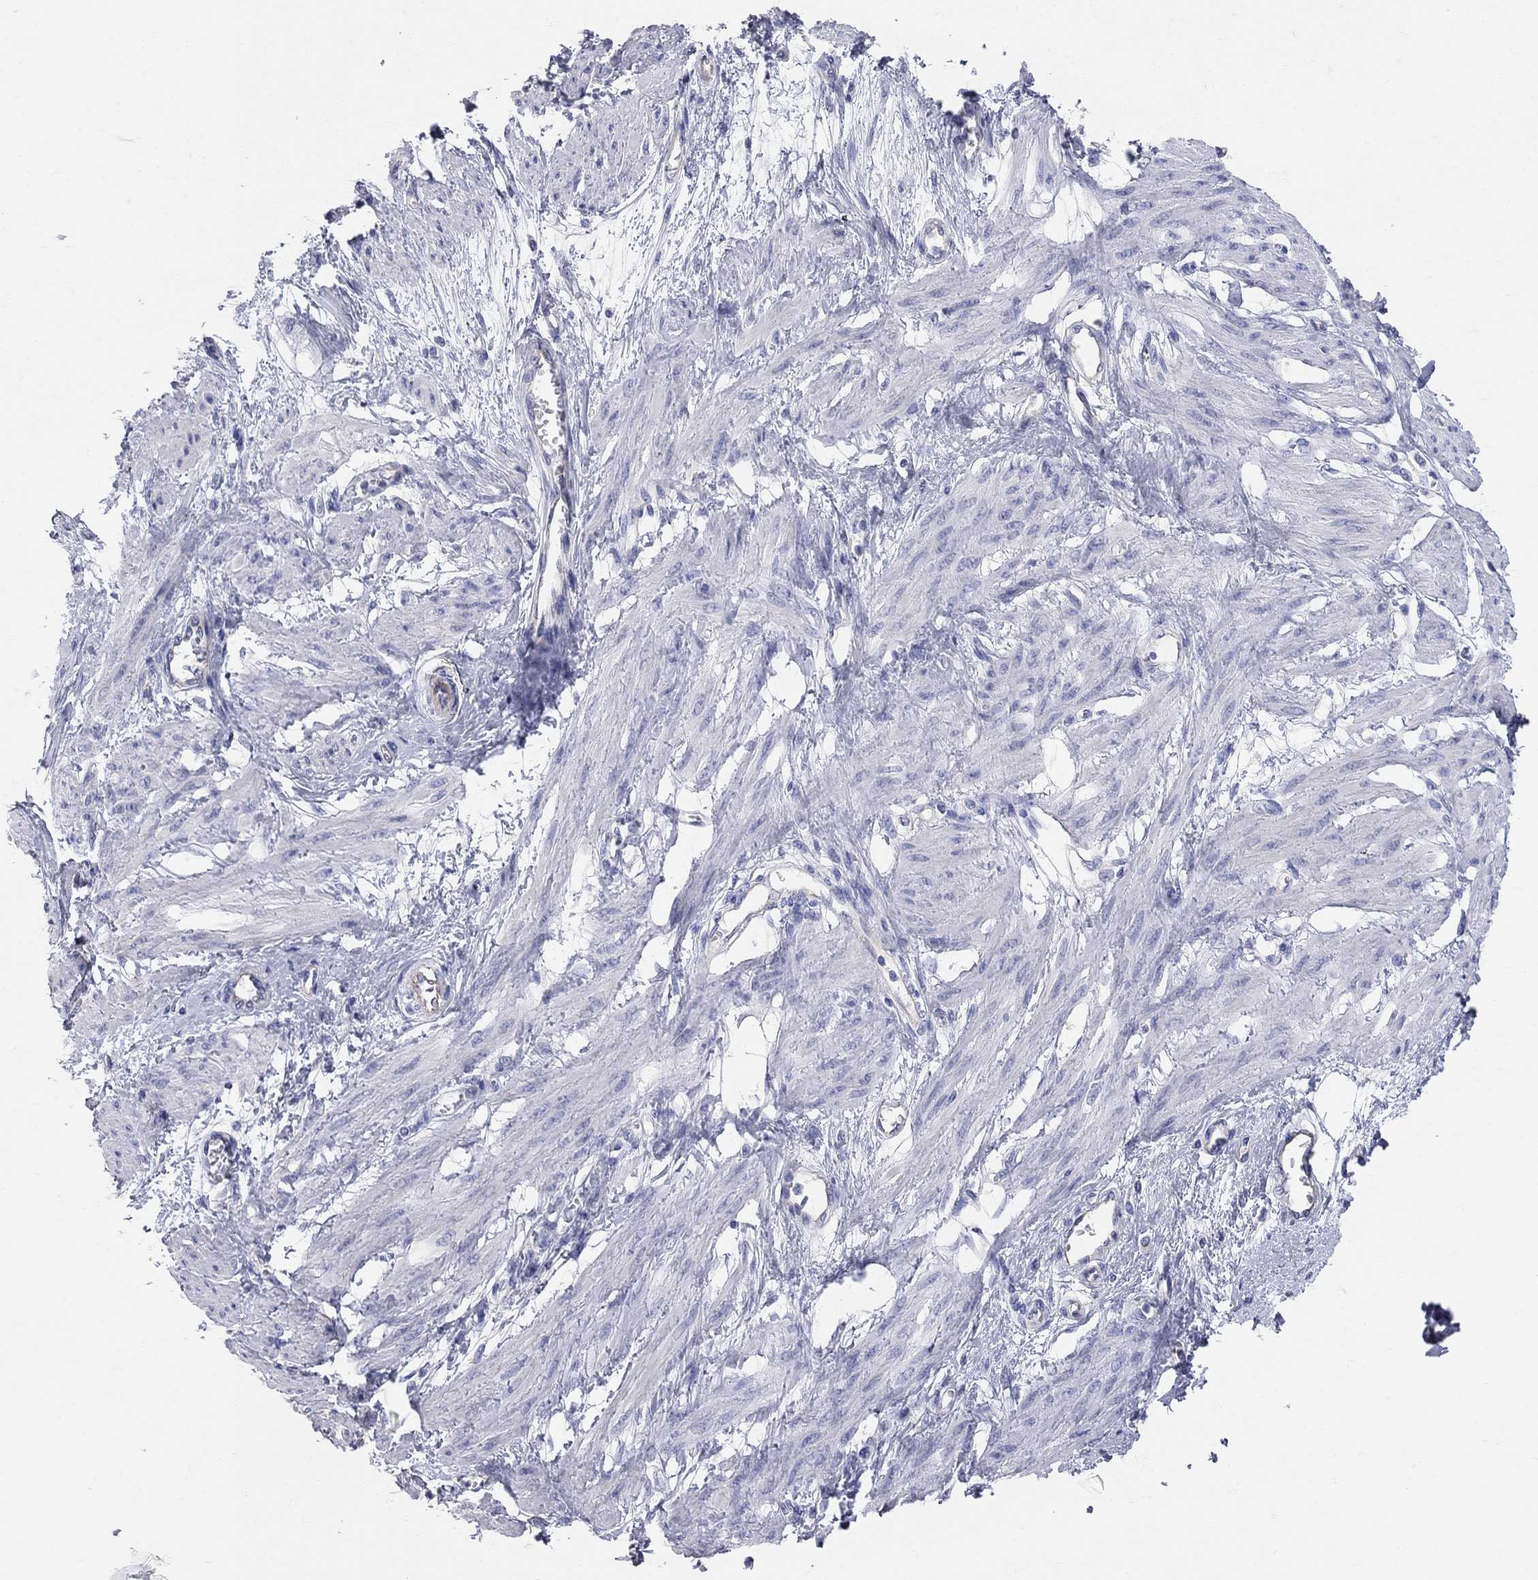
{"staining": {"intensity": "negative", "quantity": "none", "location": "none"}, "tissue": "smooth muscle", "cell_type": "Smooth muscle cells", "image_type": "normal", "snomed": [{"axis": "morphology", "description": "Normal tissue, NOS"}, {"axis": "topography", "description": "Smooth muscle"}, {"axis": "topography", "description": "Uterus"}], "caption": "This is an immunohistochemistry photomicrograph of unremarkable smooth muscle. There is no expression in smooth muscle cells.", "gene": "AOX1", "patient": {"sex": "female", "age": 39}}